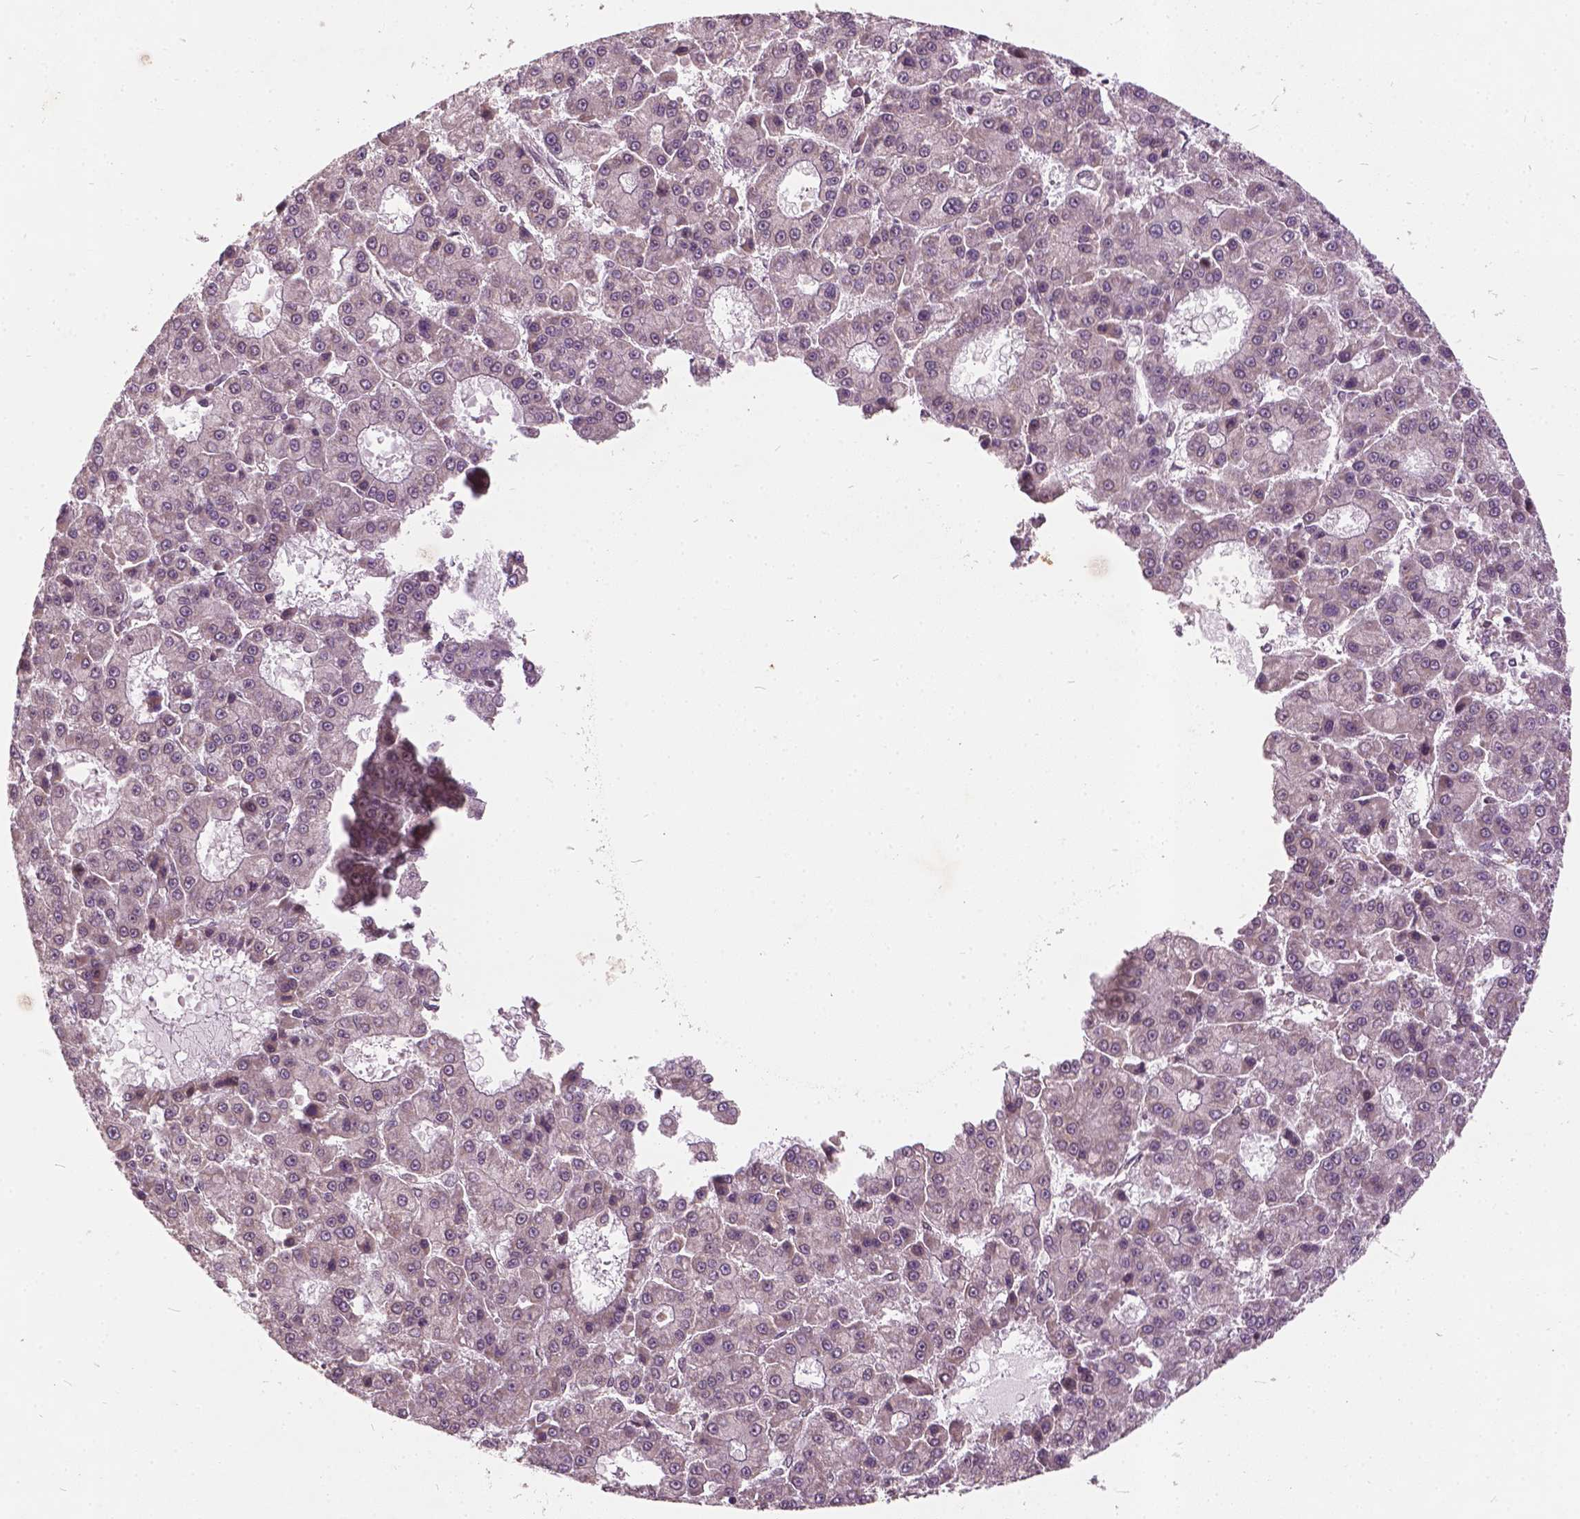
{"staining": {"intensity": "negative", "quantity": "none", "location": "none"}, "tissue": "liver cancer", "cell_type": "Tumor cells", "image_type": "cancer", "snomed": [{"axis": "morphology", "description": "Carcinoma, Hepatocellular, NOS"}, {"axis": "topography", "description": "Liver"}], "caption": "Liver hepatocellular carcinoma stained for a protein using immunohistochemistry (IHC) displays no staining tumor cells.", "gene": "GPS2", "patient": {"sex": "male", "age": 70}}